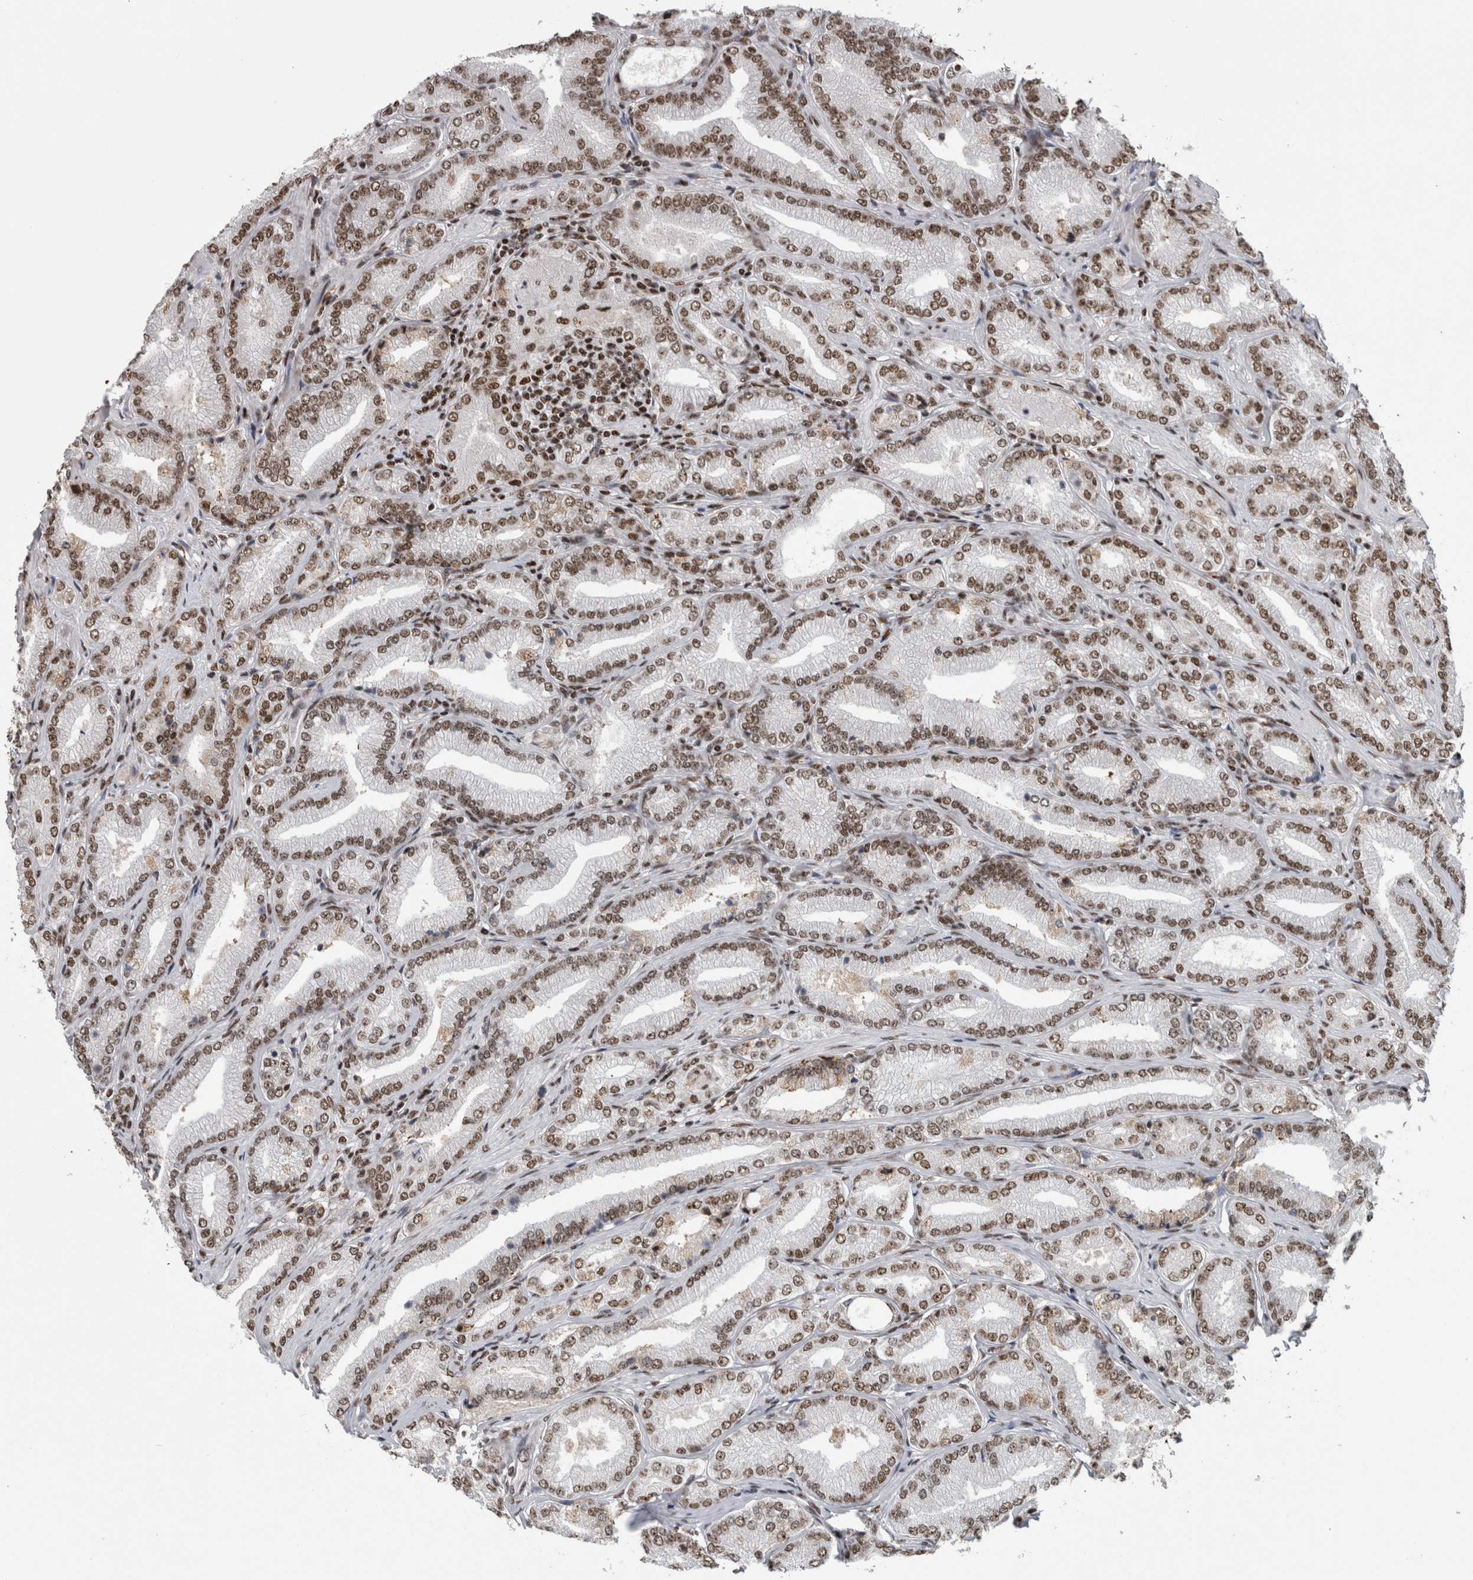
{"staining": {"intensity": "moderate", "quantity": ">75%", "location": "nuclear"}, "tissue": "prostate cancer", "cell_type": "Tumor cells", "image_type": "cancer", "snomed": [{"axis": "morphology", "description": "Adenocarcinoma, Low grade"}, {"axis": "topography", "description": "Prostate"}], "caption": "IHC staining of prostate cancer, which demonstrates medium levels of moderate nuclear expression in approximately >75% of tumor cells indicating moderate nuclear protein positivity. The staining was performed using DAB (3,3'-diaminobenzidine) (brown) for protein detection and nuclei were counterstained in hematoxylin (blue).", "gene": "NCL", "patient": {"sex": "male", "age": 62}}